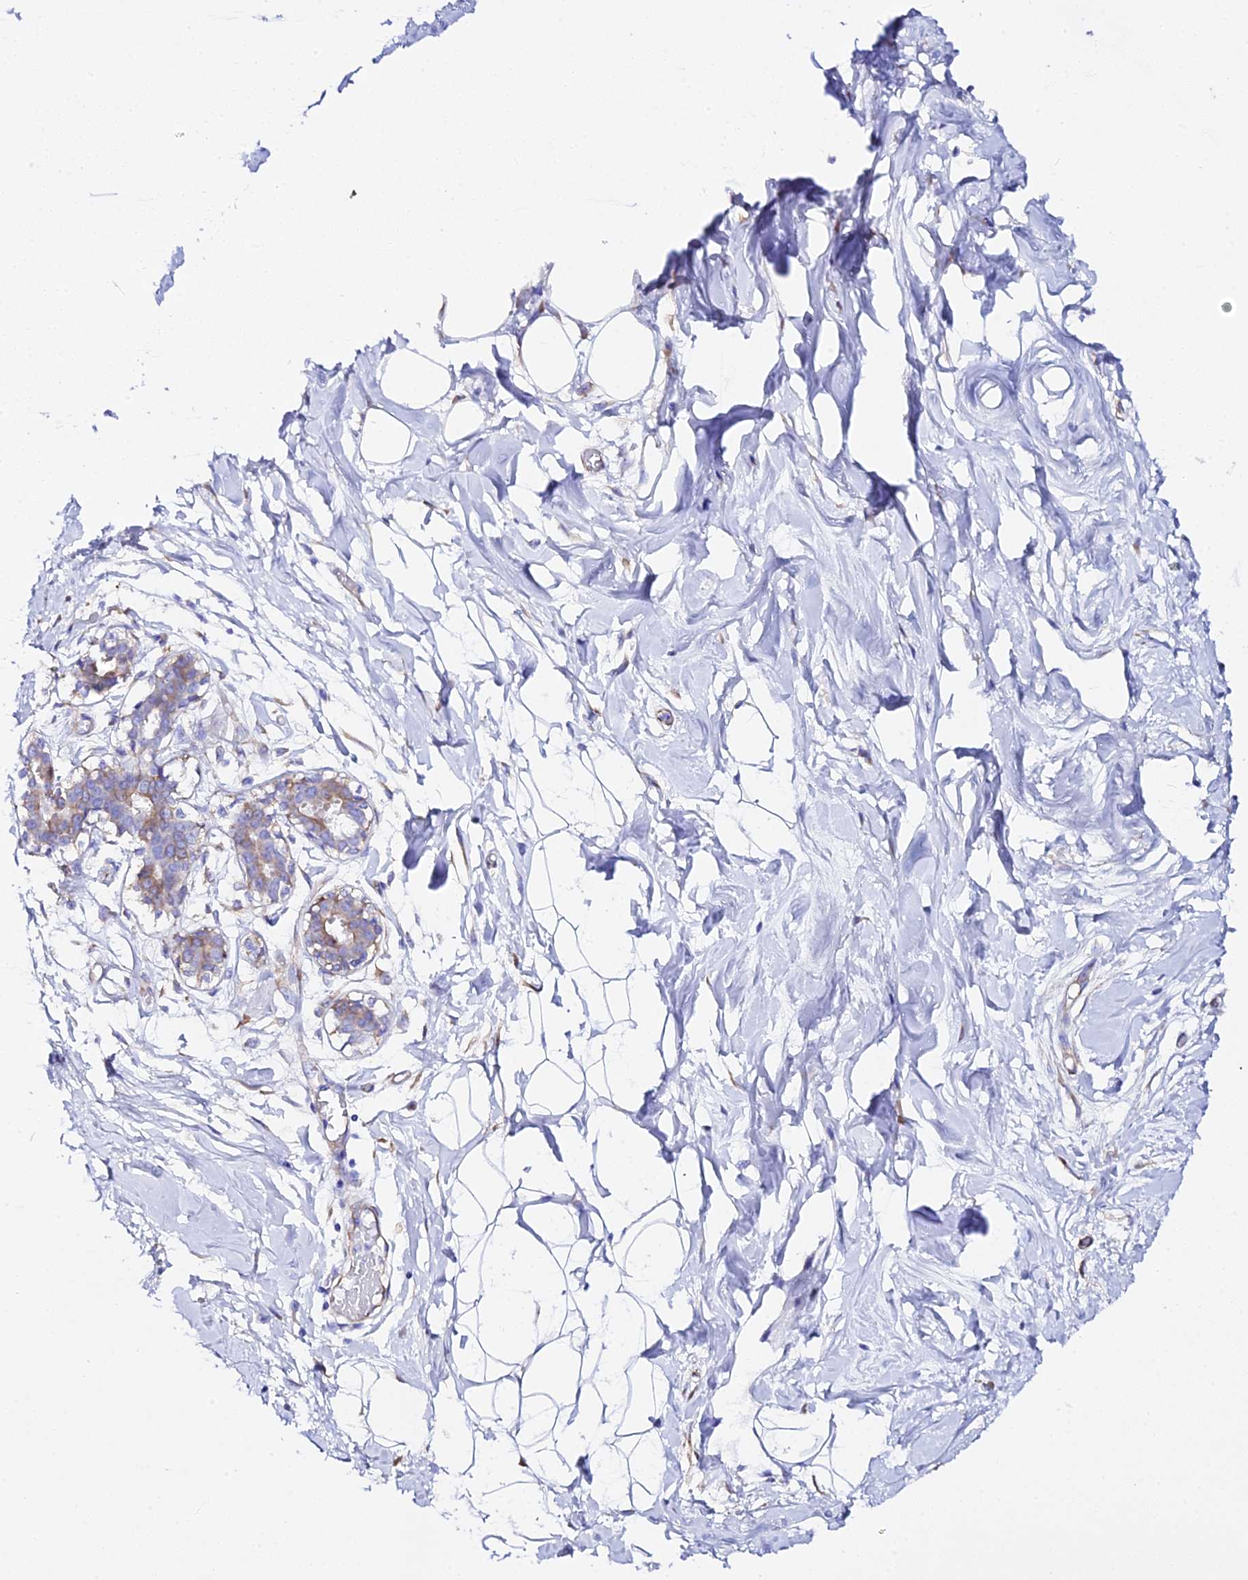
{"staining": {"intensity": "negative", "quantity": "none", "location": "none"}, "tissue": "breast", "cell_type": "Adipocytes", "image_type": "normal", "snomed": [{"axis": "morphology", "description": "Normal tissue, NOS"}, {"axis": "topography", "description": "Breast"}], "caption": "Immunohistochemistry photomicrograph of normal breast stained for a protein (brown), which reveals no positivity in adipocytes.", "gene": "CFAP45", "patient": {"sex": "female", "age": 27}}